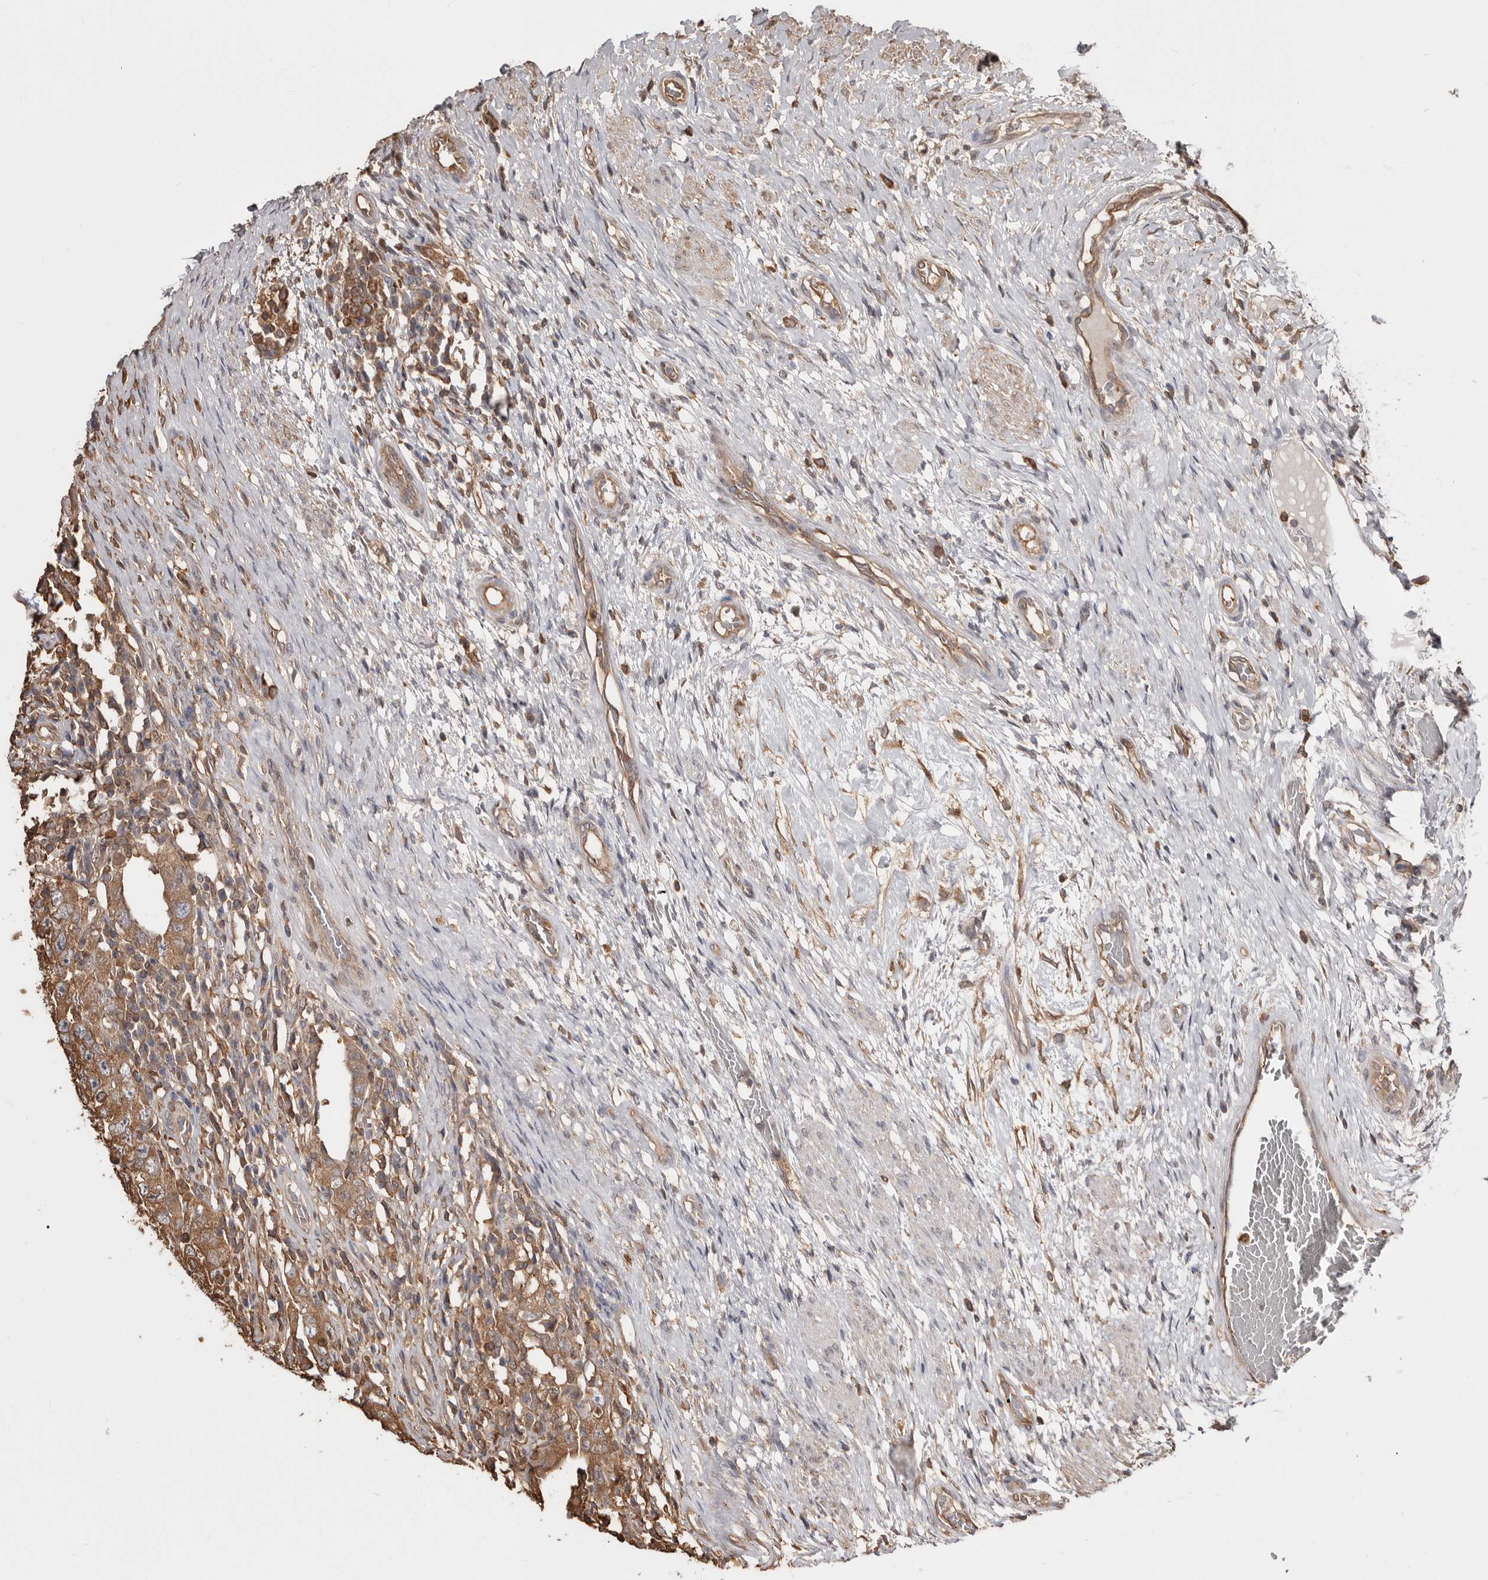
{"staining": {"intensity": "moderate", "quantity": ">75%", "location": "cytoplasmic/membranous"}, "tissue": "testis cancer", "cell_type": "Tumor cells", "image_type": "cancer", "snomed": [{"axis": "morphology", "description": "Carcinoma, Embryonal, NOS"}, {"axis": "topography", "description": "Testis"}], "caption": "The photomicrograph exhibits staining of testis cancer (embryonal carcinoma), revealing moderate cytoplasmic/membranous protein expression (brown color) within tumor cells.", "gene": "PKM", "patient": {"sex": "male", "age": 26}}